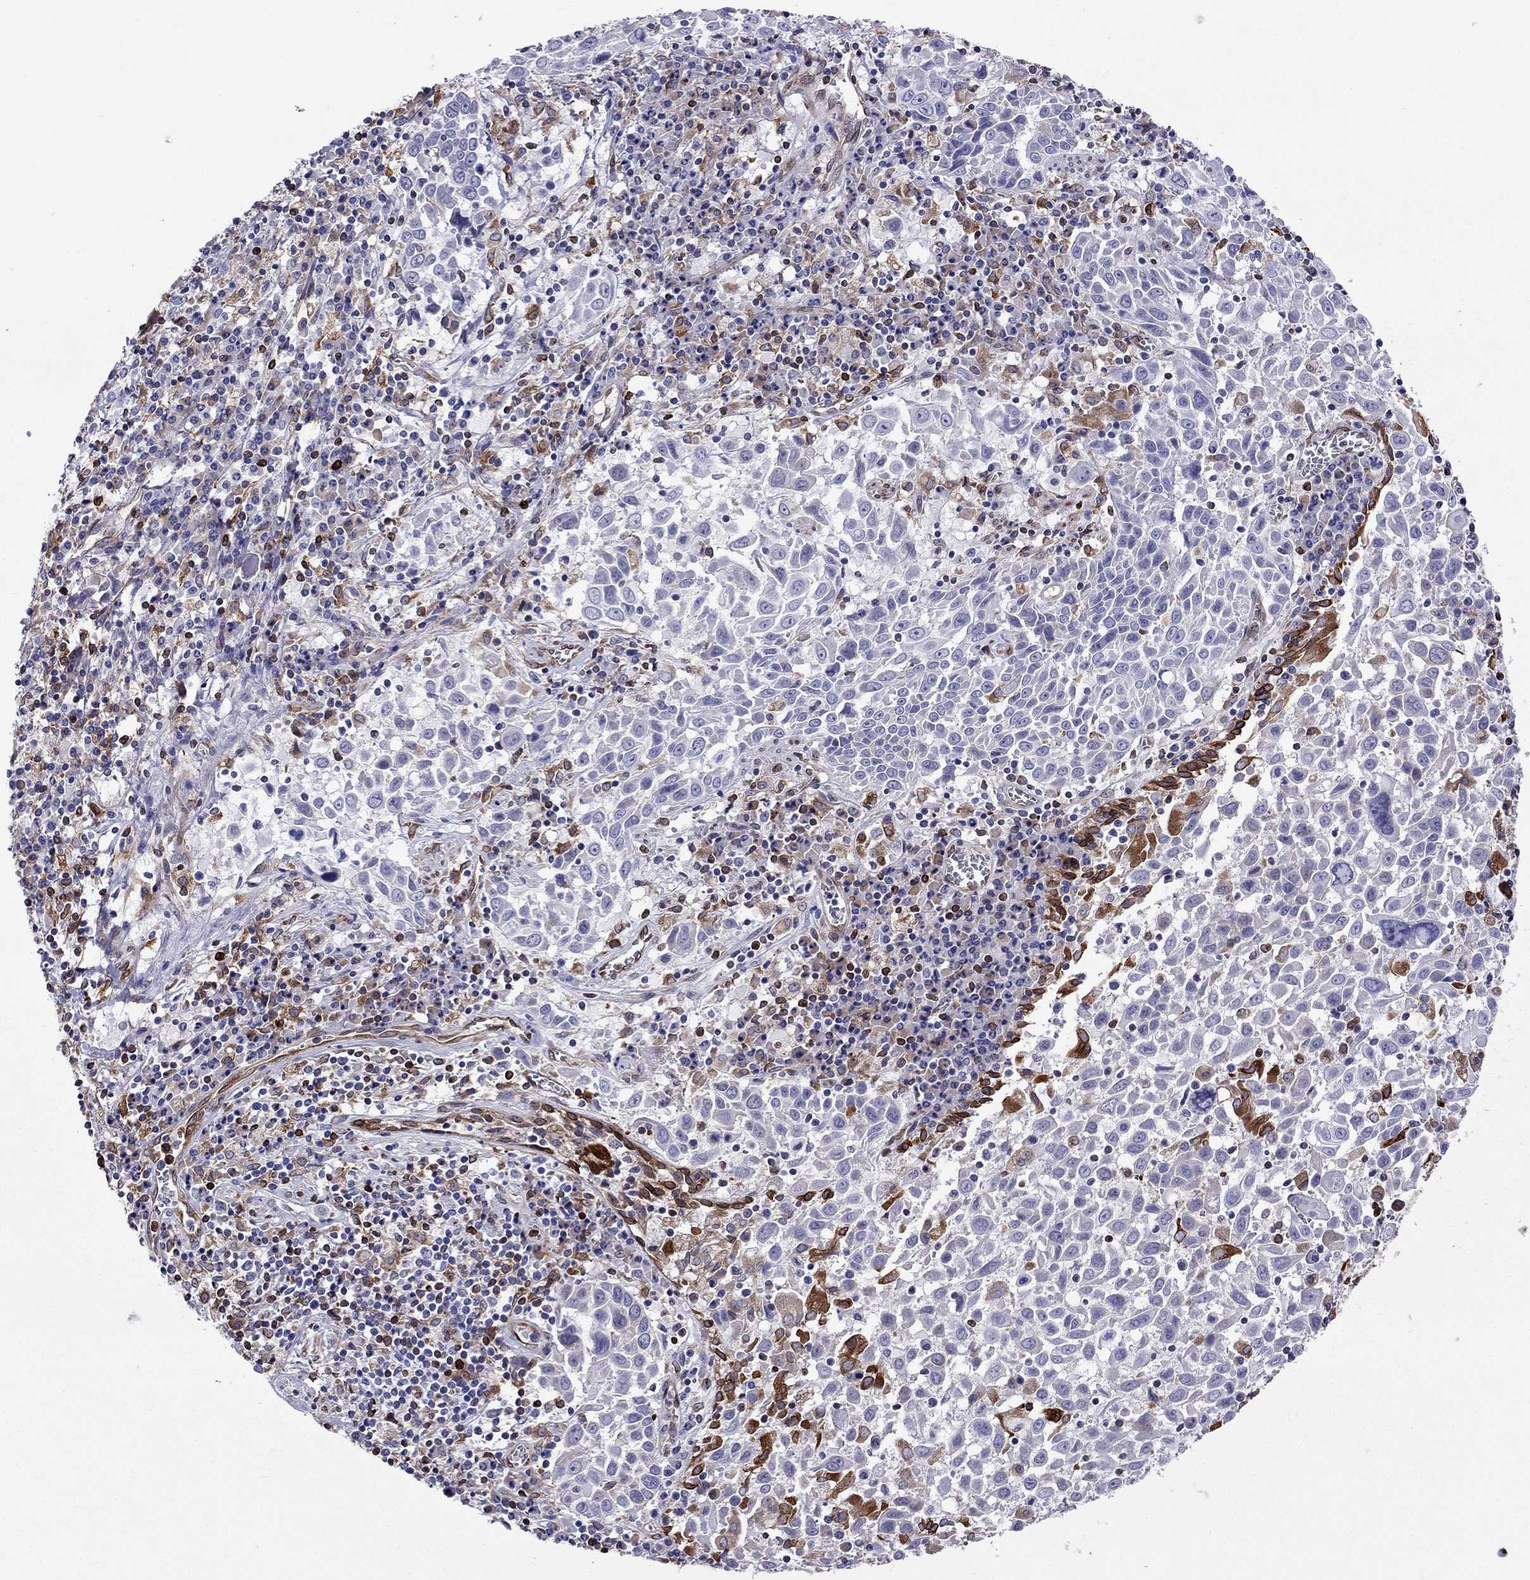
{"staining": {"intensity": "negative", "quantity": "none", "location": "none"}, "tissue": "lung cancer", "cell_type": "Tumor cells", "image_type": "cancer", "snomed": [{"axis": "morphology", "description": "Squamous cell carcinoma, NOS"}, {"axis": "topography", "description": "Lung"}], "caption": "Immunohistochemistry (IHC) of lung cancer shows no expression in tumor cells. (DAB (3,3'-diaminobenzidine) immunohistochemistry (IHC), high magnification).", "gene": "GNAL", "patient": {"sex": "male", "age": 57}}